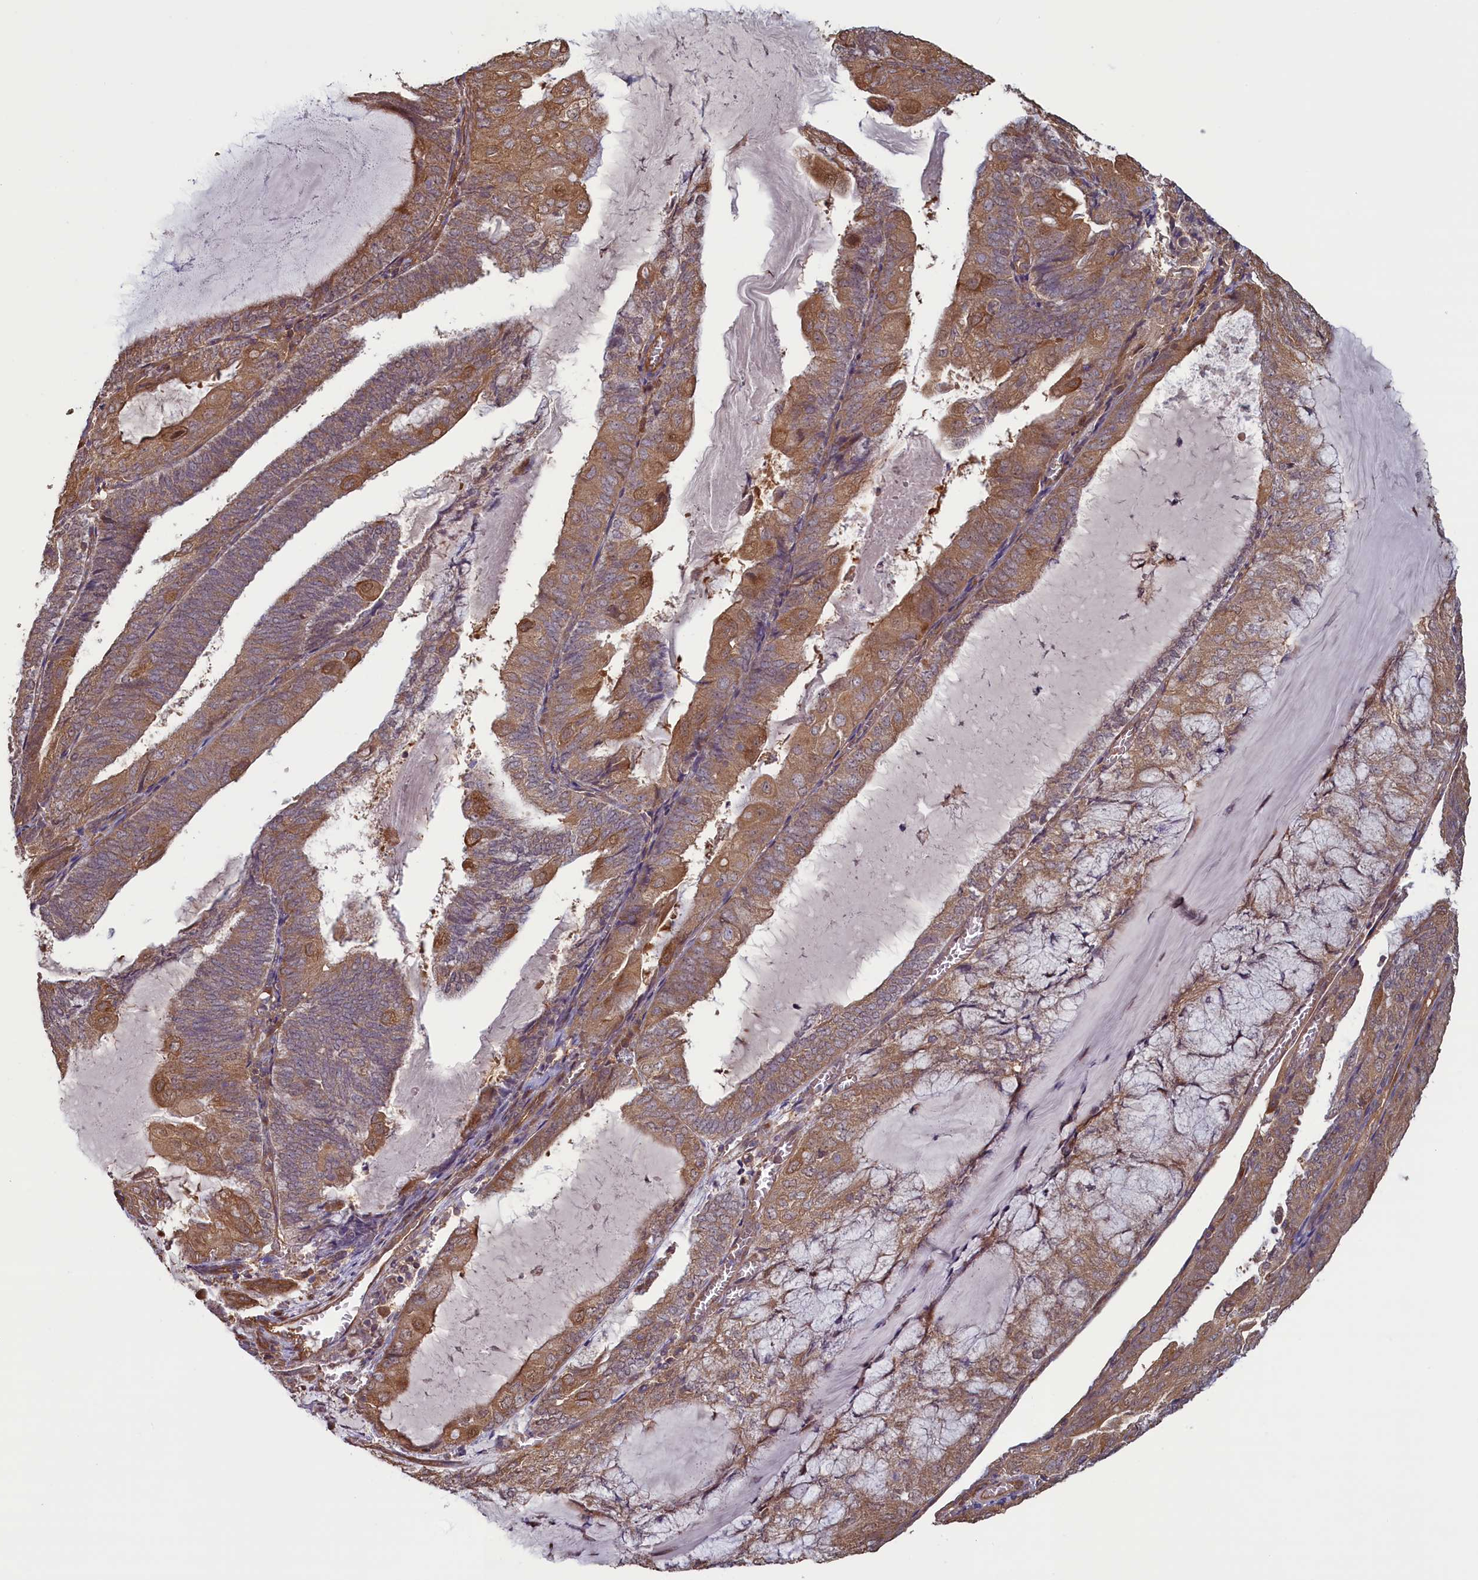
{"staining": {"intensity": "moderate", "quantity": ">75%", "location": "cytoplasmic/membranous"}, "tissue": "endometrial cancer", "cell_type": "Tumor cells", "image_type": "cancer", "snomed": [{"axis": "morphology", "description": "Adenocarcinoma, NOS"}, {"axis": "topography", "description": "Endometrium"}], "caption": "Immunohistochemical staining of human endometrial cancer (adenocarcinoma) shows moderate cytoplasmic/membranous protein expression in about >75% of tumor cells.", "gene": "CIAO2B", "patient": {"sex": "female", "age": 81}}